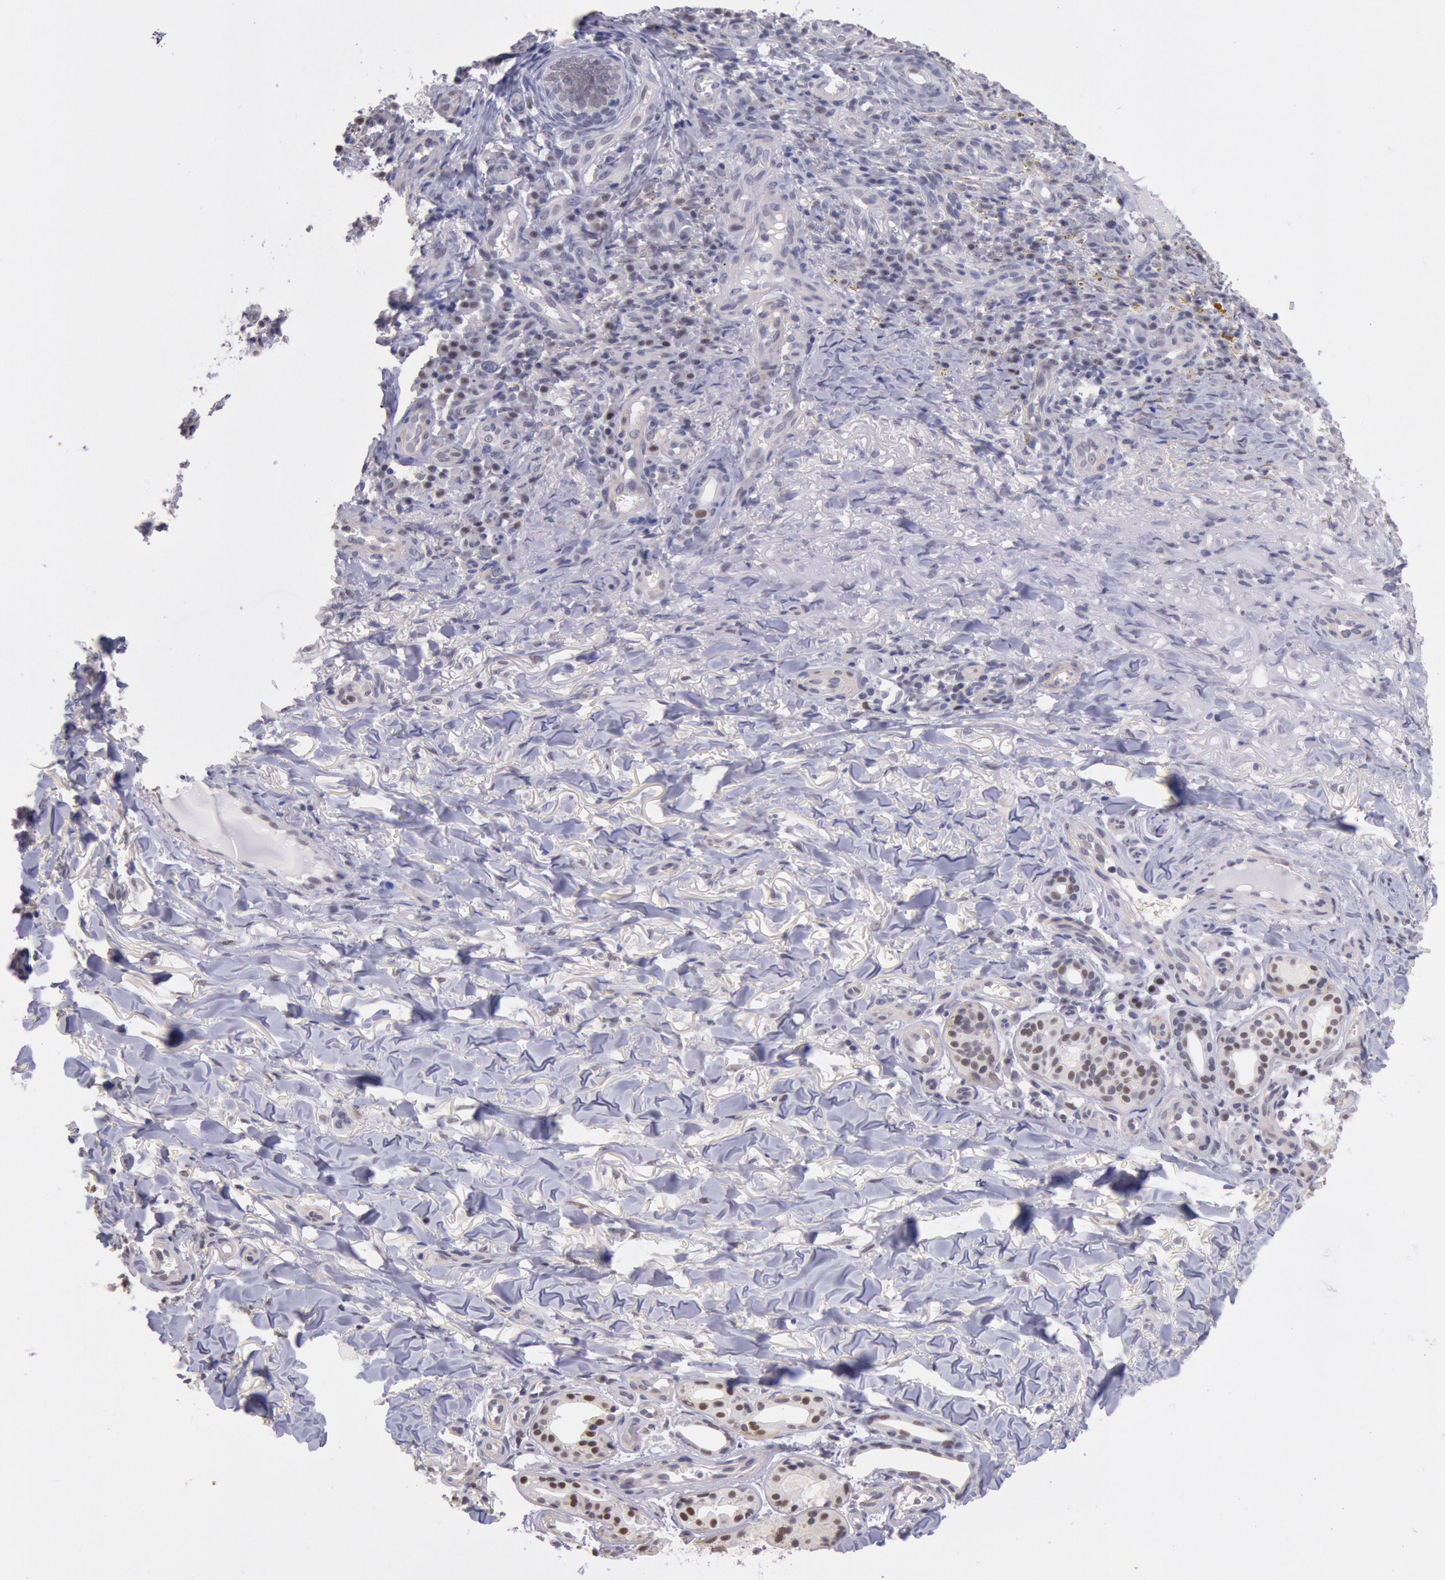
{"staining": {"intensity": "moderate", "quantity": "25%-75%", "location": "cytoplasmic/membranous,nuclear"}, "tissue": "skin cancer", "cell_type": "Tumor cells", "image_type": "cancer", "snomed": [{"axis": "morphology", "description": "Basal cell carcinoma"}, {"axis": "topography", "description": "Skin"}], "caption": "Skin cancer was stained to show a protein in brown. There is medium levels of moderate cytoplasmic/membranous and nuclear positivity in approximately 25%-75% of tumor cells.", "gene": "MYH7", "patient": {"sex": "male", "age": 81}}